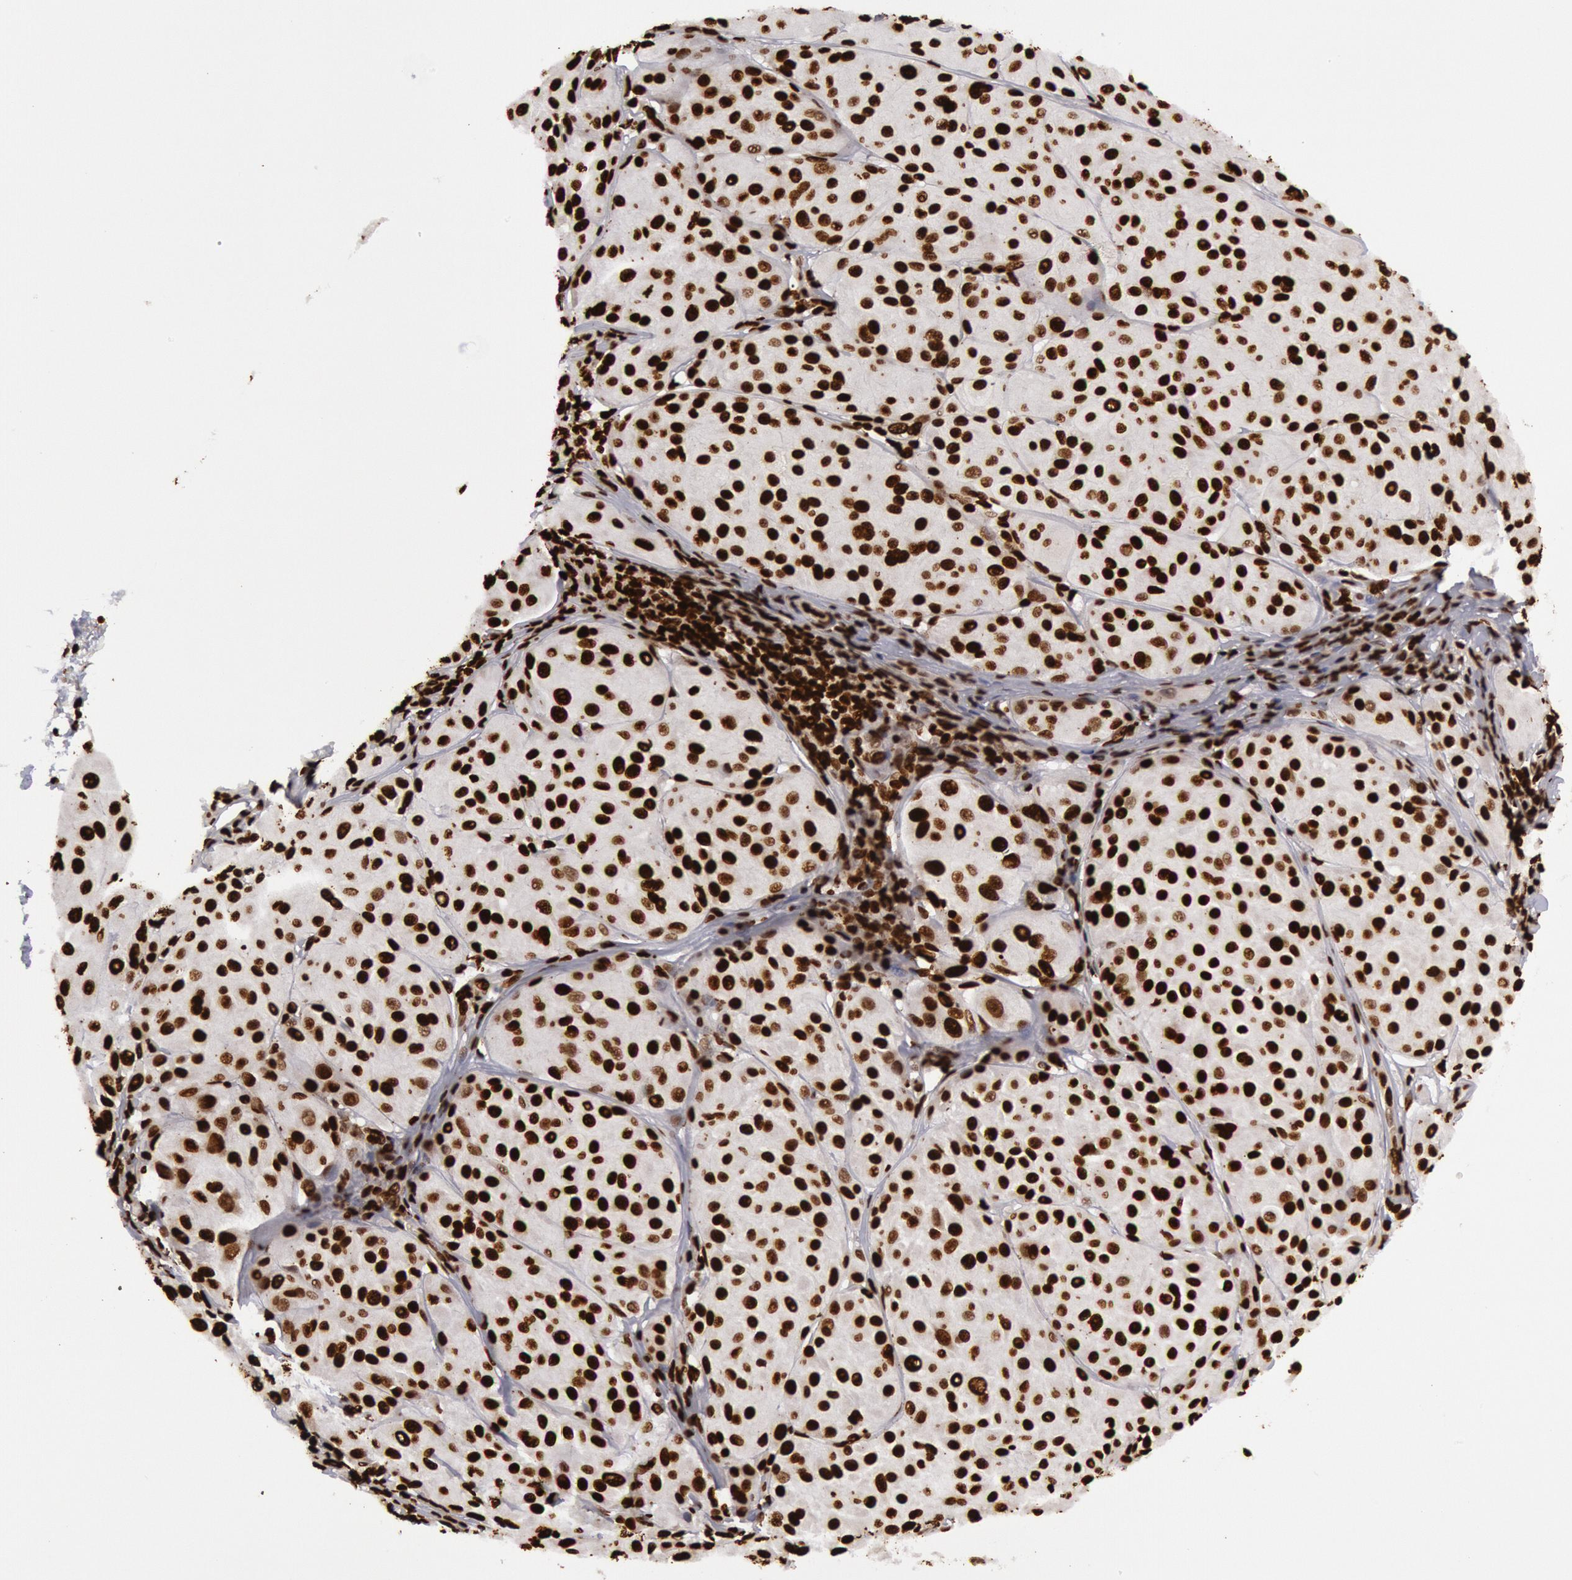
{"staining": {"intensity": "strong", "quantity": ">75%", "location": "nuclear"}, "tissue": "melanoma", "cell_type": "Tumor cells", "image_type": "cancer", "snomed": [{"axis": "morphology", "description": "Malignant melanoma, NOS"}, {"axis": "topography", "description": "Skin"}], "caption": "The immunohistochemical stain highlights strong nuclear staining in tumor cells of malignant melanoma tissue. The staining is performed using DAB brown chromogen to label protein expression. The nuclei are counter-stained blue using hematoxylin.", "gene": "H3-4", "patient": {"sex": "male", "age": 36}}